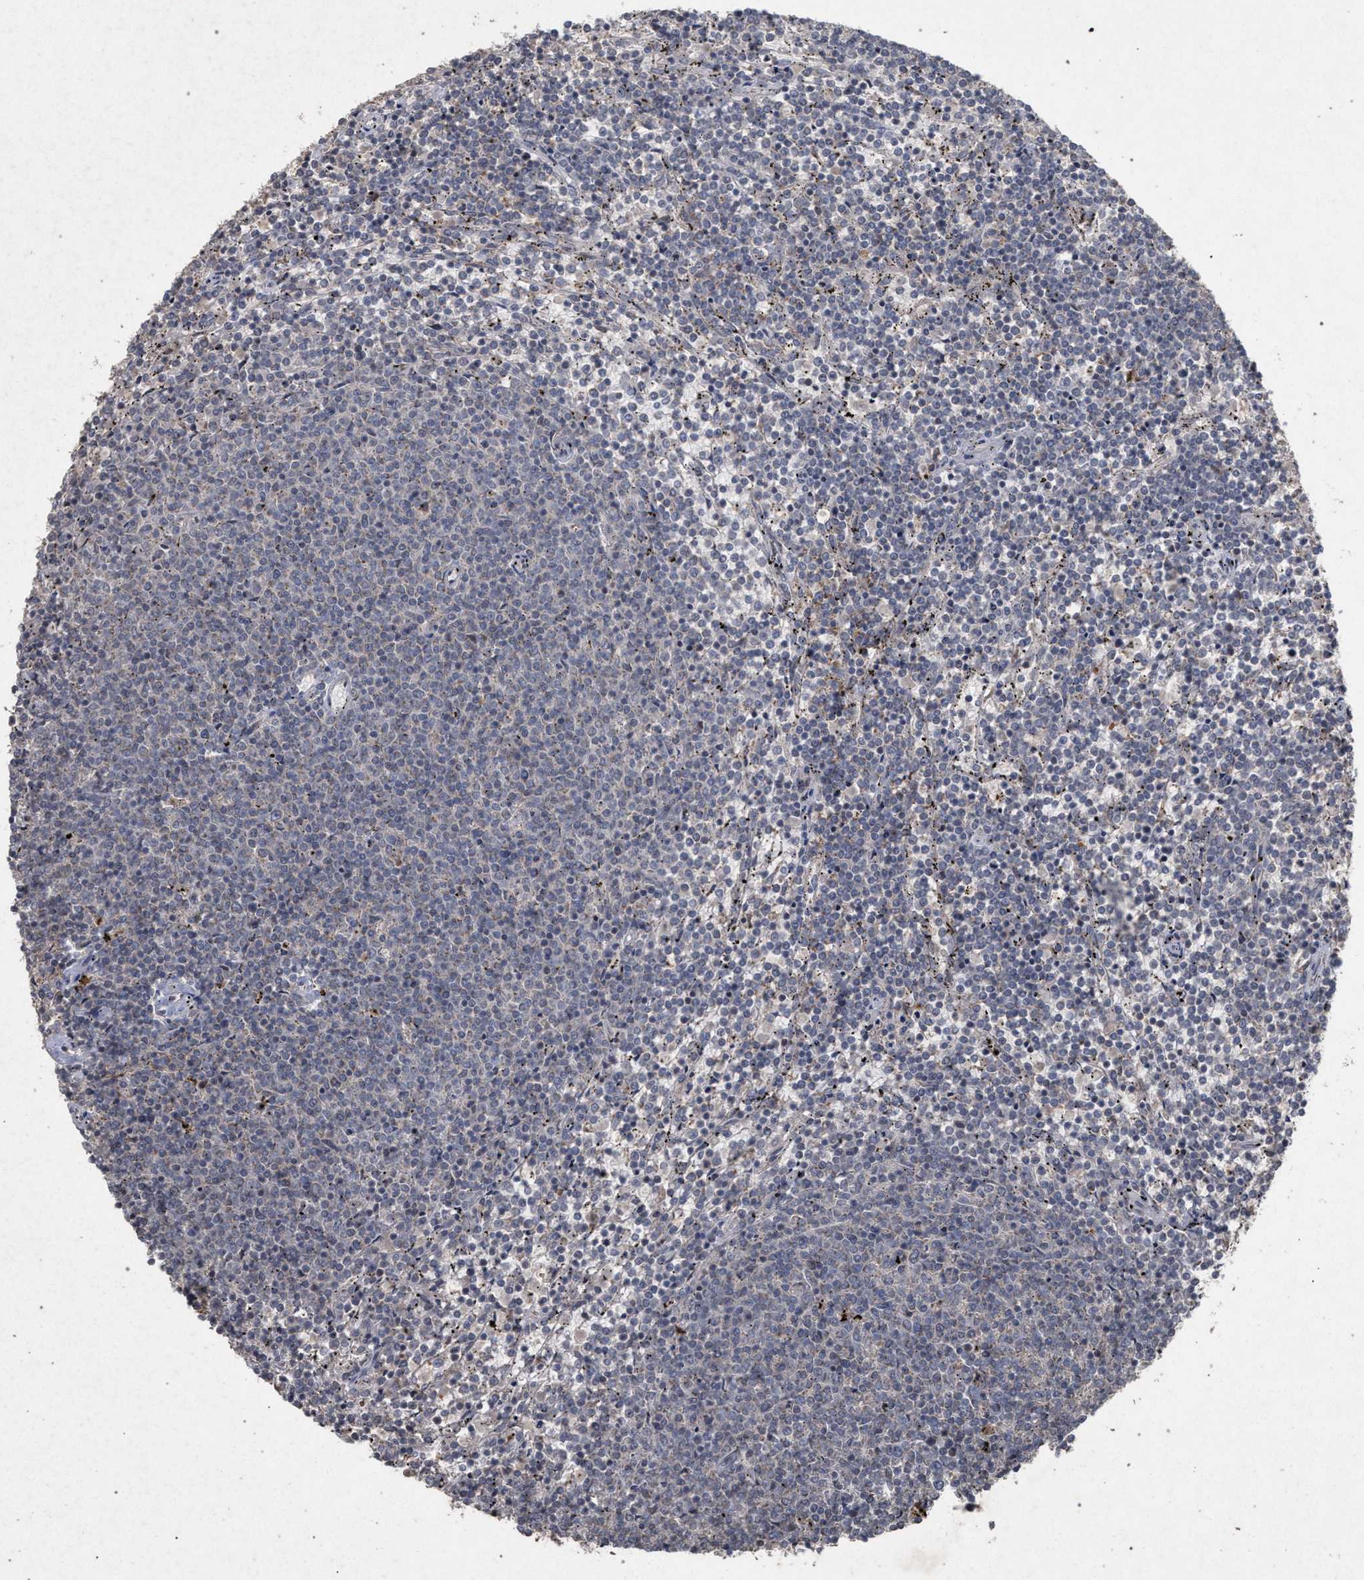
{"staining": {"intensity": "negative", "quantity": "none", "location": "none"}, "tissue": "lymphoma", "cell_type": "Tumor cells", "image_type": "cancer", "snomed": [{"axis": "morphology", "description": "Malignant lymphoma, non-Hodgkin's type, Low grade"}, {"axis": "topography", "description": "Spleen"}], "caption": "Image shows no protein positivity in tumor cells of low-grade malignant lymphoma, non-Hodgkin's type tissue.", "gene": "PKD2L1", "patient": {"sex": "female", "age": 50}}